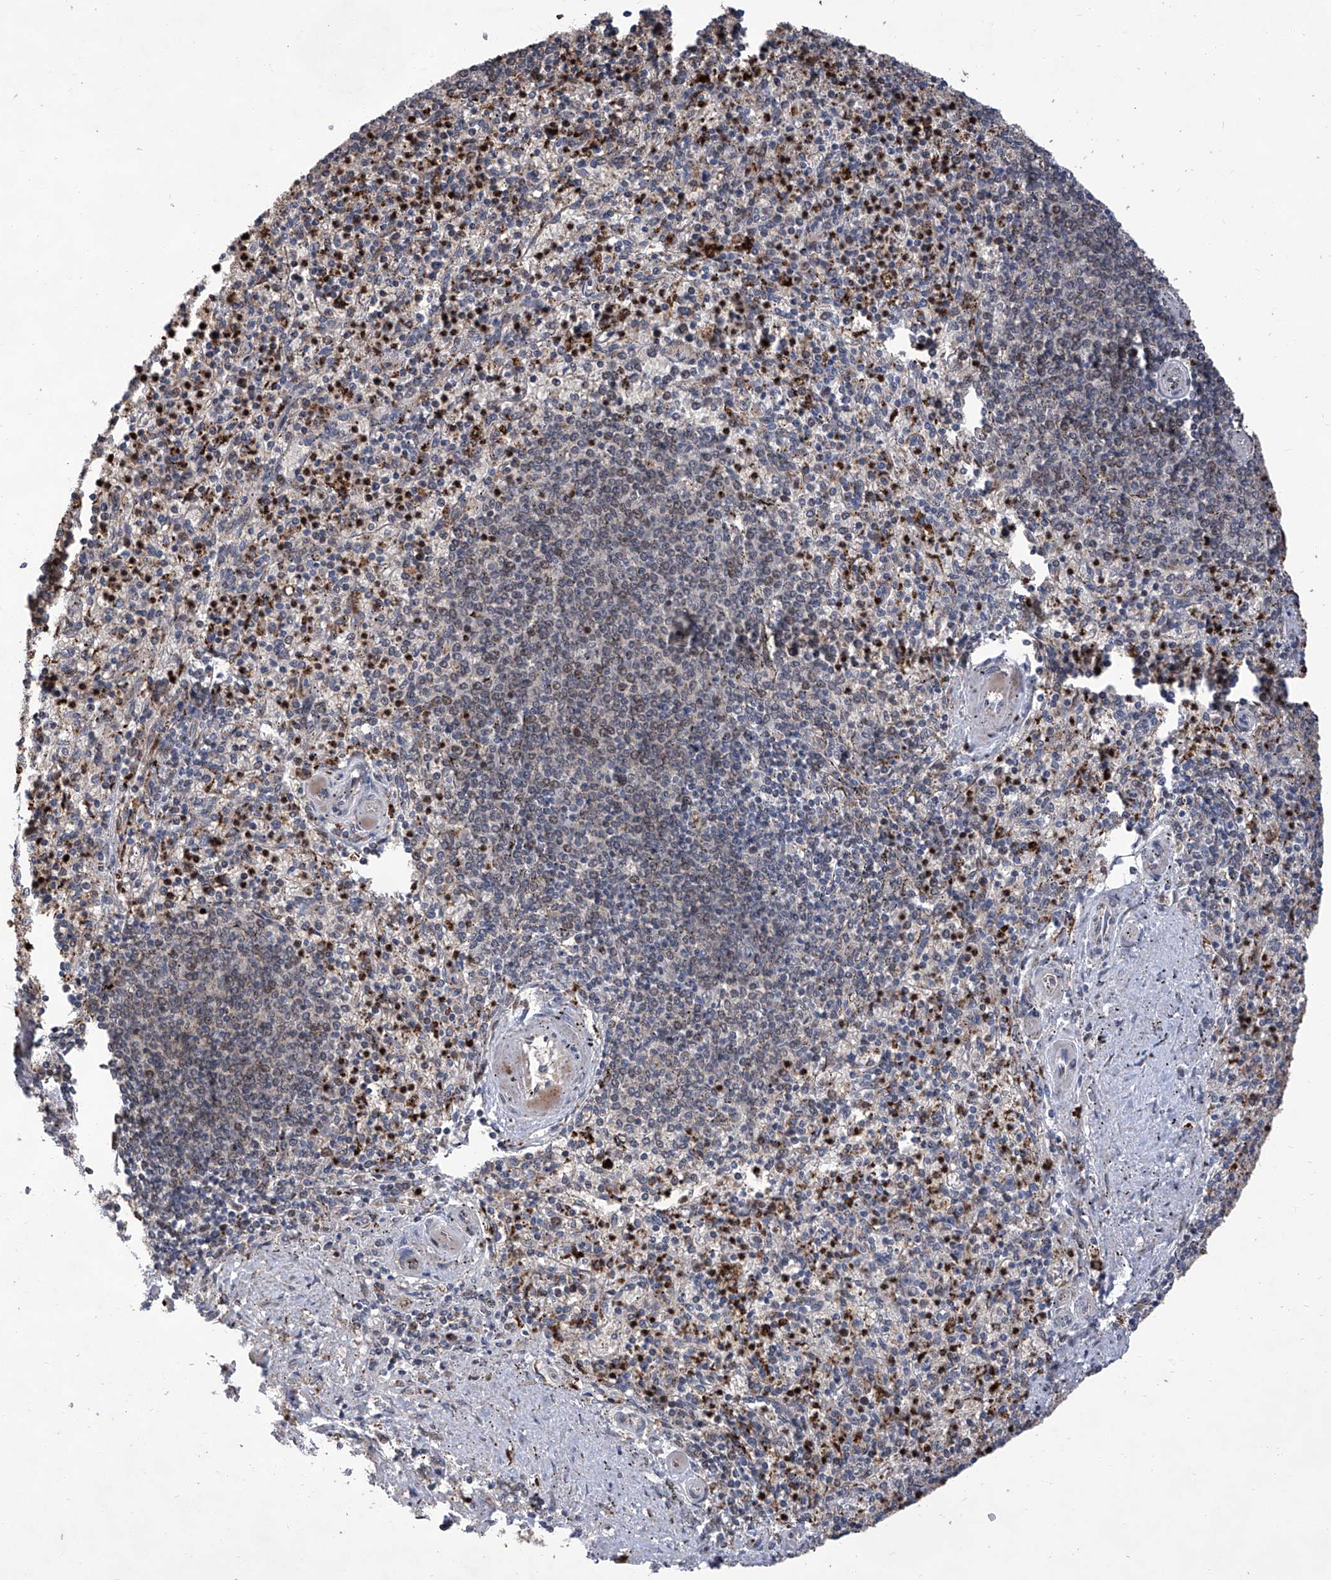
{"staining": {"intensity": "moderate", "quantity": "<25%", "location": "cytoplasmic/membranous"}, "tissue": "spleen", "cell_type": "Cells in red pulp", "image_type": "normal", "snomed": [{"axis": "morphology", "description": "Normal tissue, NOS"}, {"axis": "topography", "description": "Spleen"}], "caption": "A high-resolution photomicrograph shows immunohistochemistry staining of benign spleen, which reveals moderate cytoplasmic/membranous positivity in about <25% of cells in red pulp. (Brightfield microscopy of DAB IHC at high magnification).", "gene": "FARP2", "patient": {"sex": "male", "age": 72}}